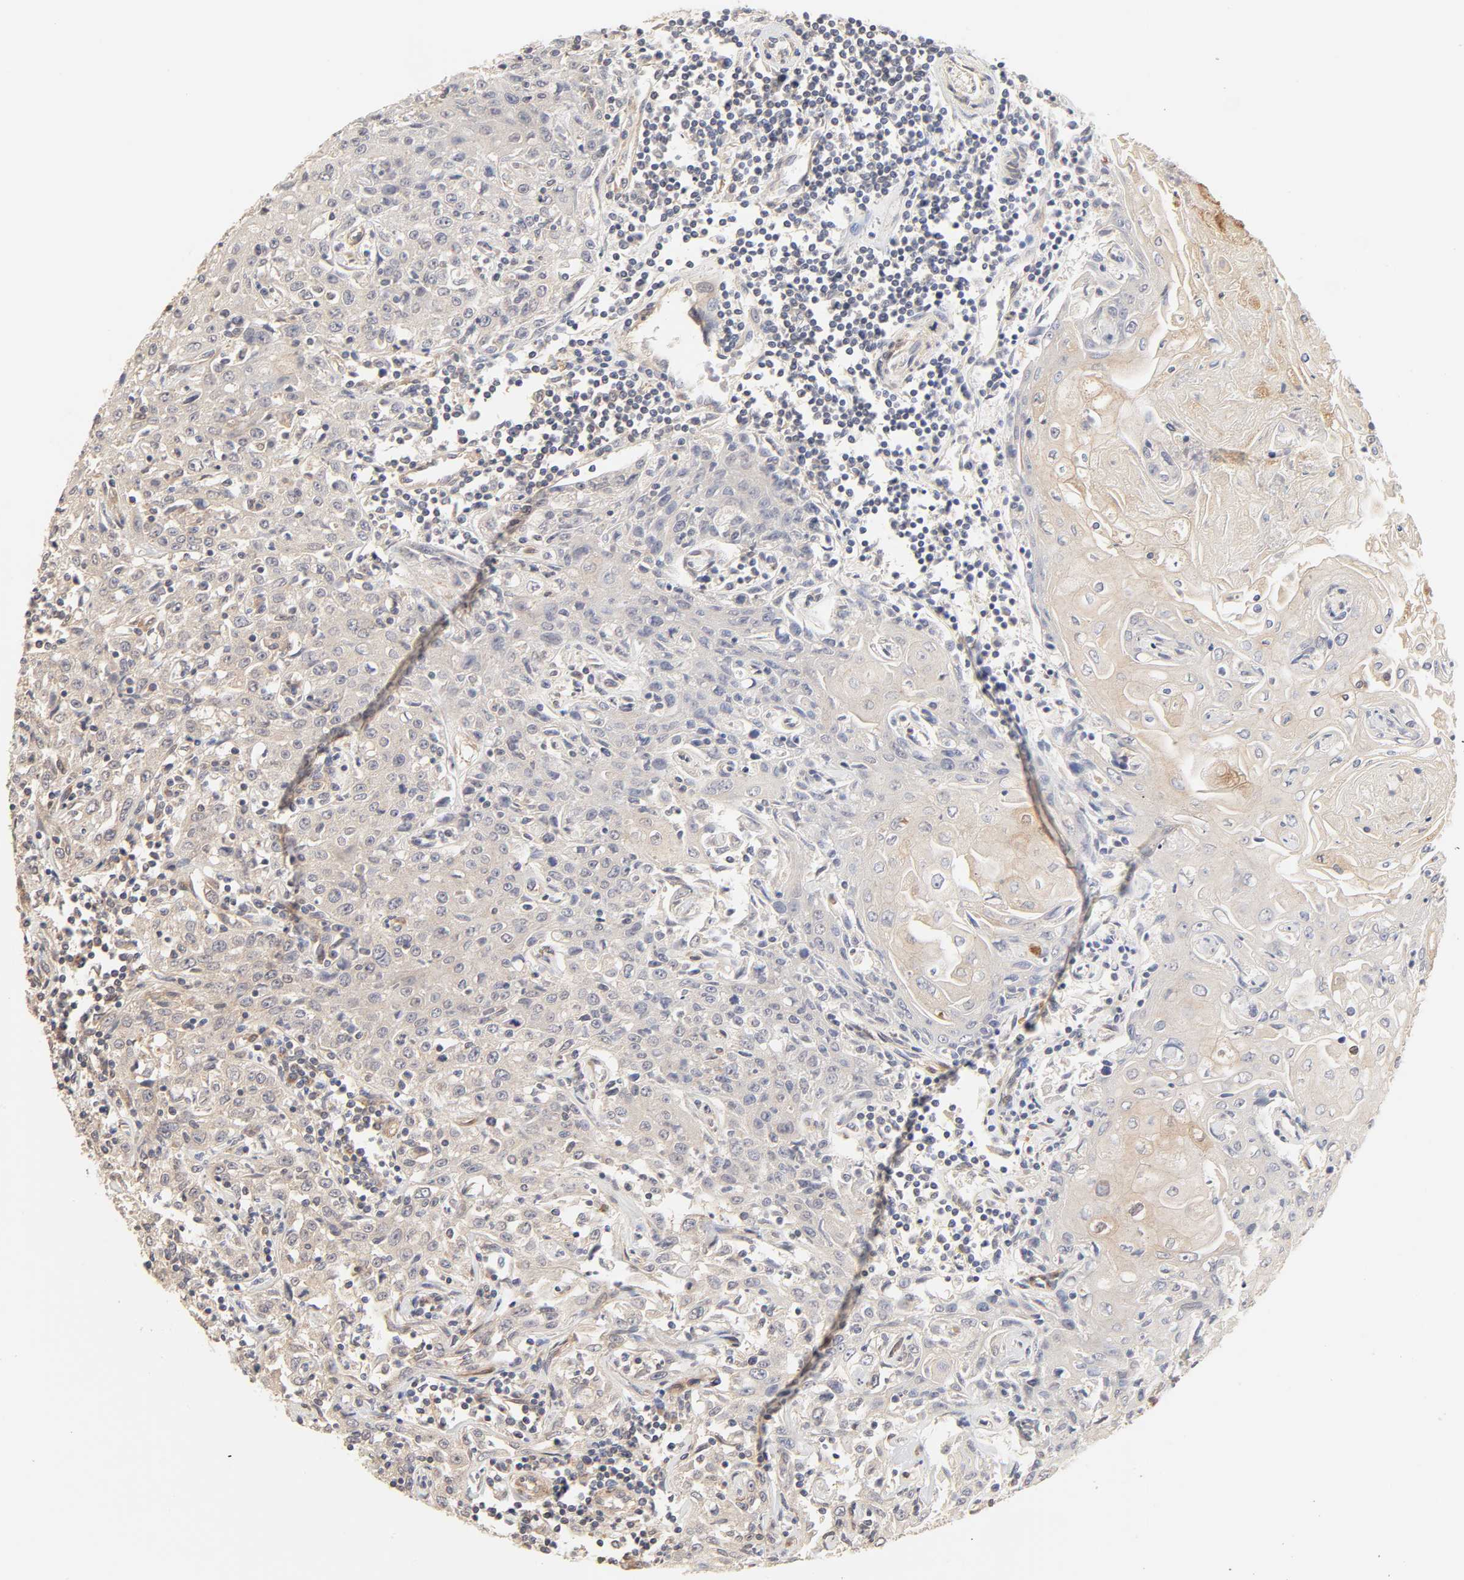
{"staining": {"intensity": "moderate", "quantity": "25%-75%", "location": "cytoplasmic/membranous"}, "tissue": "head and neck cancer", "cell_type": "Tumor cells", "image_type": "cancer", "snomed": [{"axis": "morphology", "description": "Squamous cell carcinoma, NOS"}, {"axis": "topography", "description": "Oral tissue"}, {"axis": "topography", "description": "Head-Neck"}], "caption": "Tumor cells reveal moderate cytoplasmic/membranous expression in about 25%-75% of cells in head and neck squamous cell carcinoma.", "gene": "EPS8", "patient": {"sex": "female", "age": 76}}